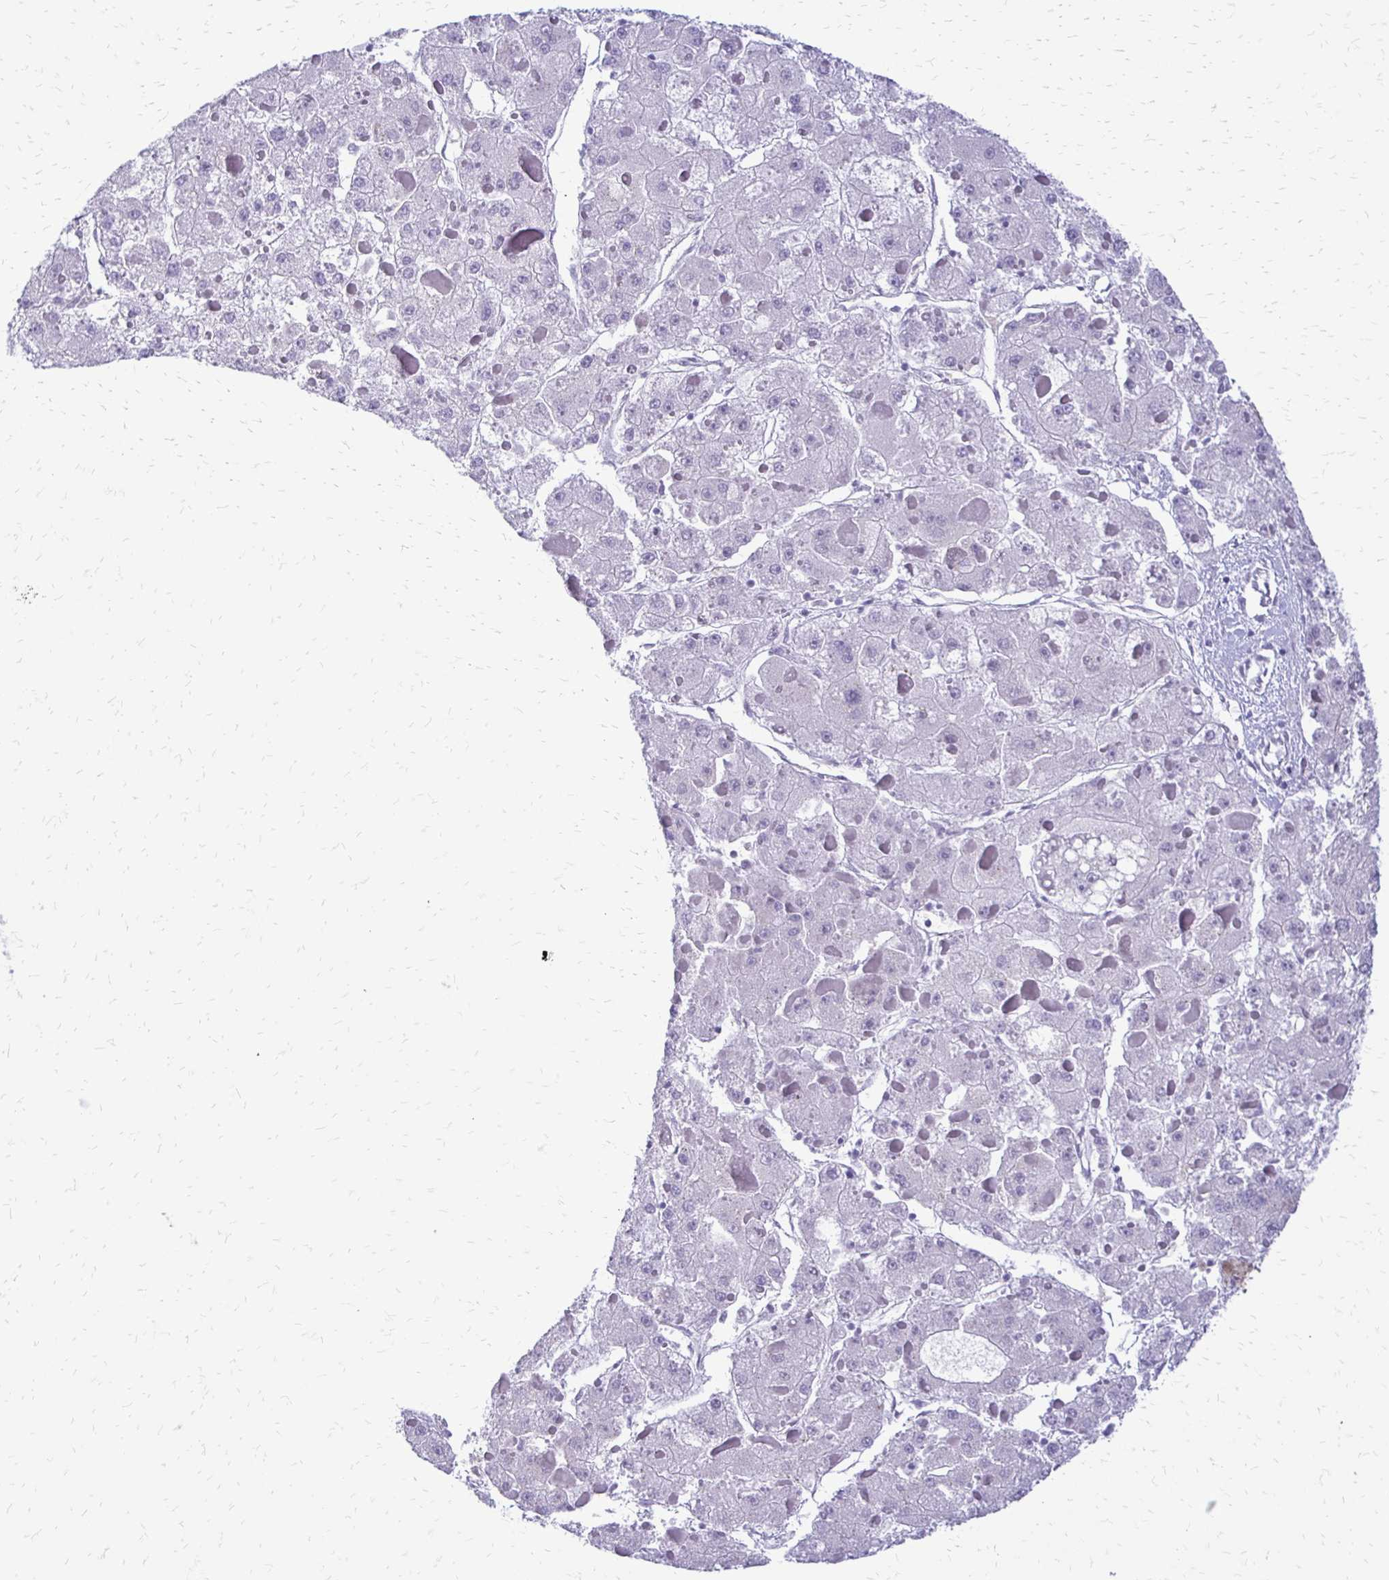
{"staining": {"intensity": "negative", "quantity": "none", "location": "none"}, "tissue": "liver cancer", "cell_type": "Tumor cells", "image_type": "cancer", "snomed": [{"axis": "morphology", "description": "Carcinoma, Hepatocellular, NOS"}, {"axis": "topography", "description": "Liver"}], "caption": "The histopathology image displays no significant expression in tumor cells of hepatocellular carcinoma (liver).", "gene": "EPYC", "patient": {"sex": "female", "age": 73}}